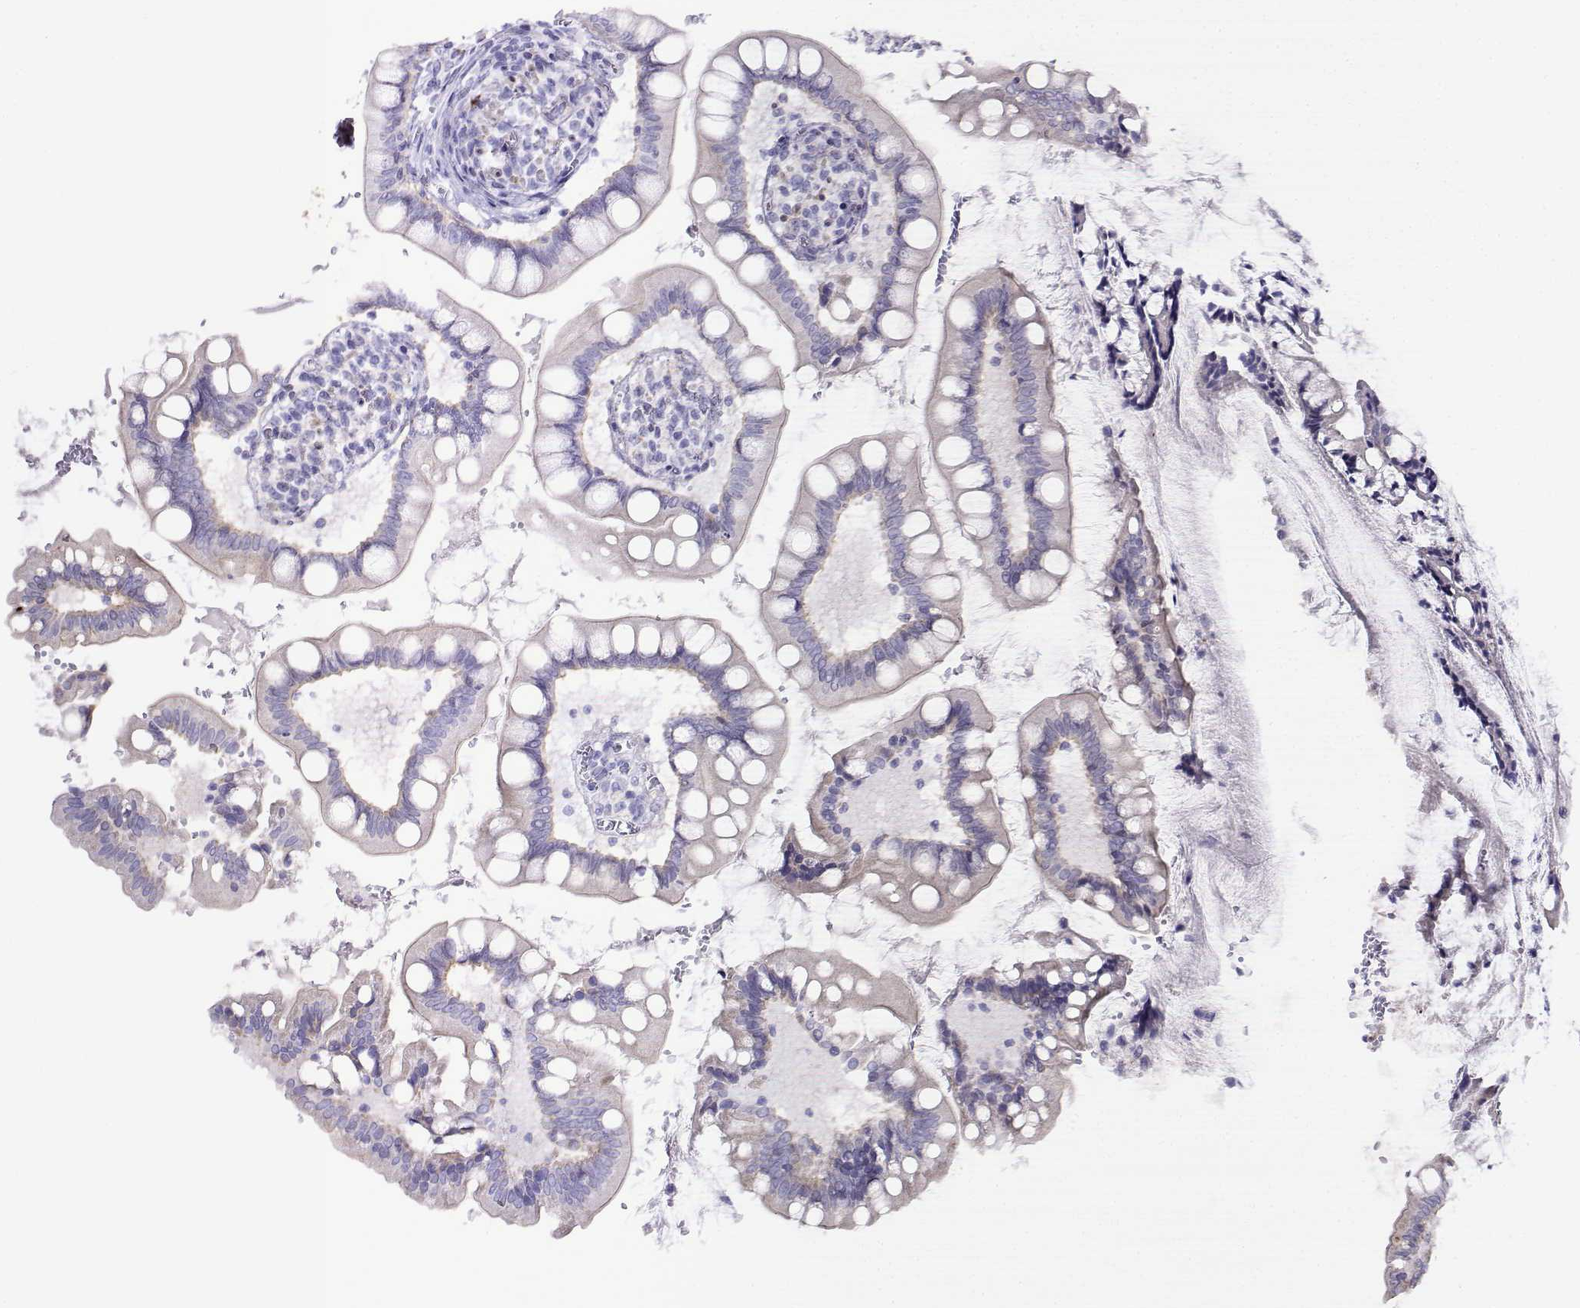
{"staining": {"intensity": "weak", "quantity": "<25%", "location": "cytoplasmic/membranous"}, "tissue": "small intestine", "cell_type": "Glandular cells", "image_type": "normal", "snomed": [{"axis": "morphology", "description": "Normal tissue, NOS"}, {"axis": "topography", "description": "Small intestine"}], "caption": "Glandular cells are negative for brown protein staining in benign small intestine. (DAB immunohistochemistry (IHC), high magnification).", "gene": "NOS1AP", "patient": {"sex": "female", "age": 56}}